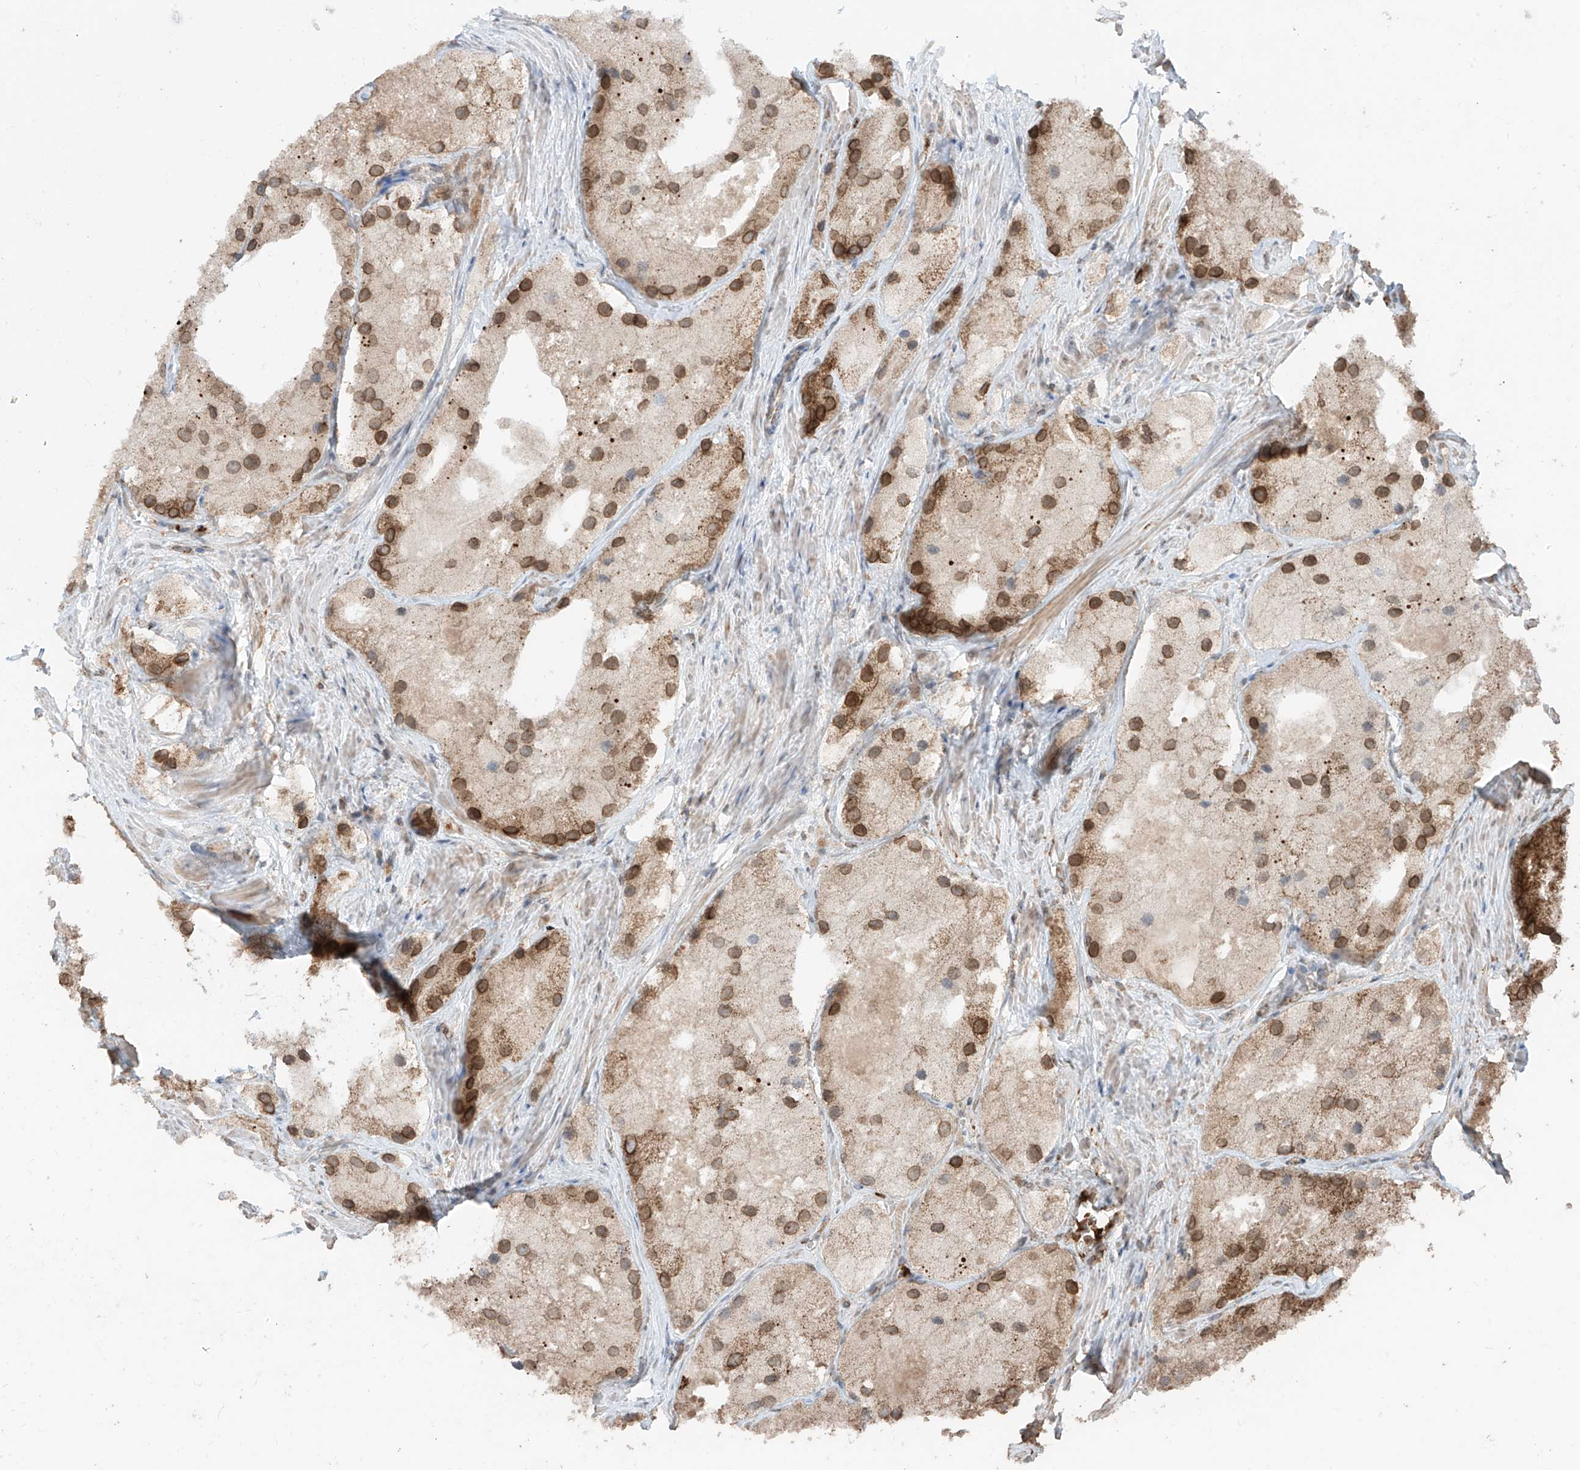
{"staining": {"intensity": "moderate", "quantity": "25%-75%", "location": "cytoplasmic/membranous,nuclear"}, "tissue": "prostate cancer", "cell_type": "Tumor cells", "image_type": "cancer", "snomed": [{"axis": "morphology", "description": "Adenocarcinoma, Low grade"}, {"axis": "topography", "description": "Prostate"}], "caption": "Moderate cytoplasmic/membranous and nuclear expression is seen in about 25%-75% of tumor cells in prostate cancer (low-grade adenocarcinoma). (IHC, brightfield microscopy, high magnification).", "gene": "AHCTF1", "patient": {"sex": "male", "age": 69}}